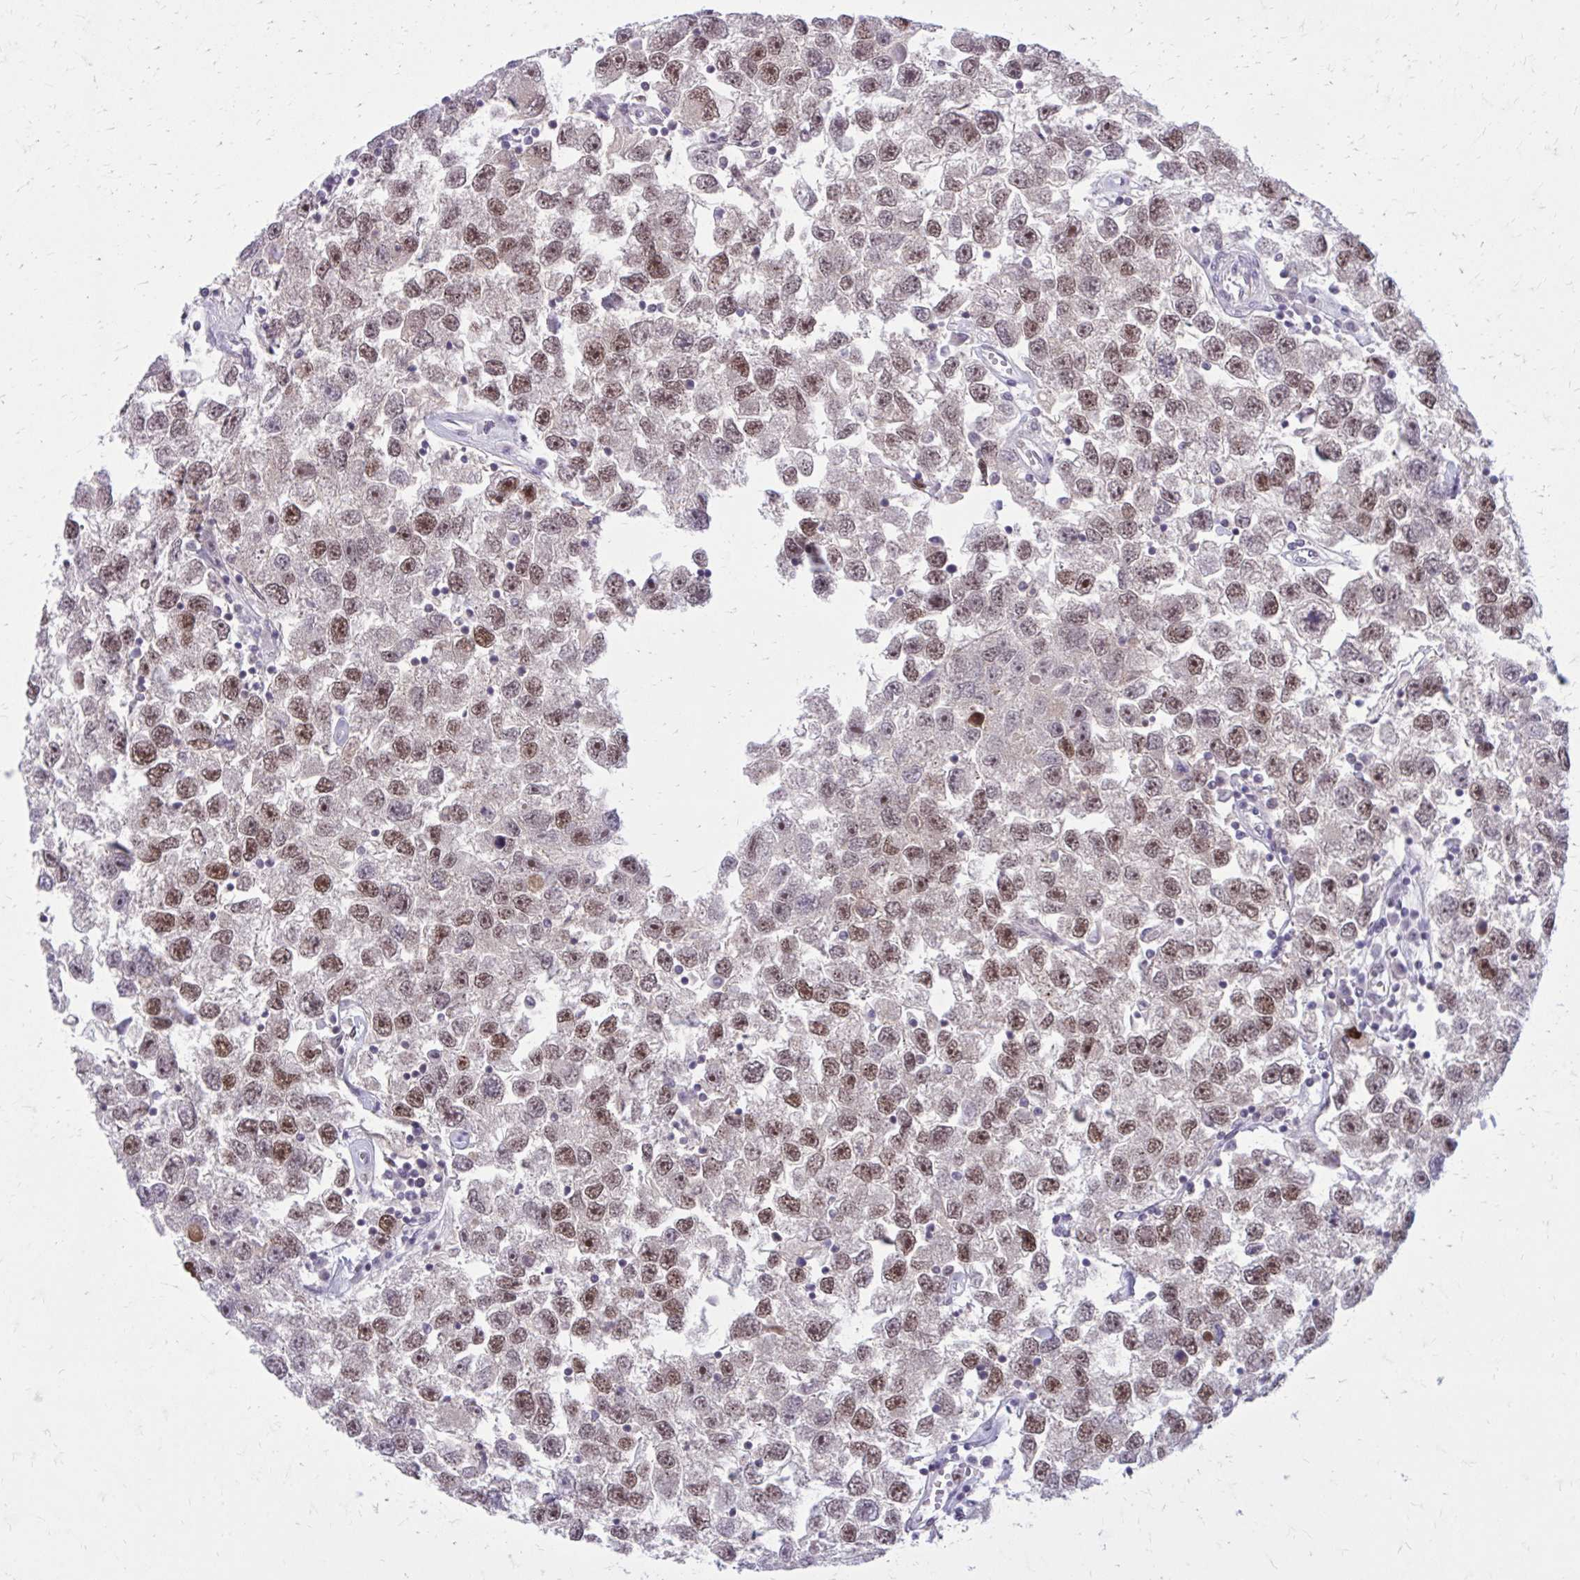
{"staining": {"intensity": "moderate", "quantity": ">75%", "location": "nuclear"}, "tissue": "testis cancer", "cell_type": "Tumor cells", "image_type": "cancer", "snomed": [{"axis": "morphology", "description": "Seminoma, NOS"}, {"axis": "topography", "description": "Testis"}], "caption": "Testis seminoma stained for a protein exhibits moderate nuclear positivity in tumor cells. (DAB (3,3'-diaminobenzidine) IHC, brown staining for protein, blue staining for nuclei).", "gene": "PSME4", "patient": {"sex": "male", "age": 26}}